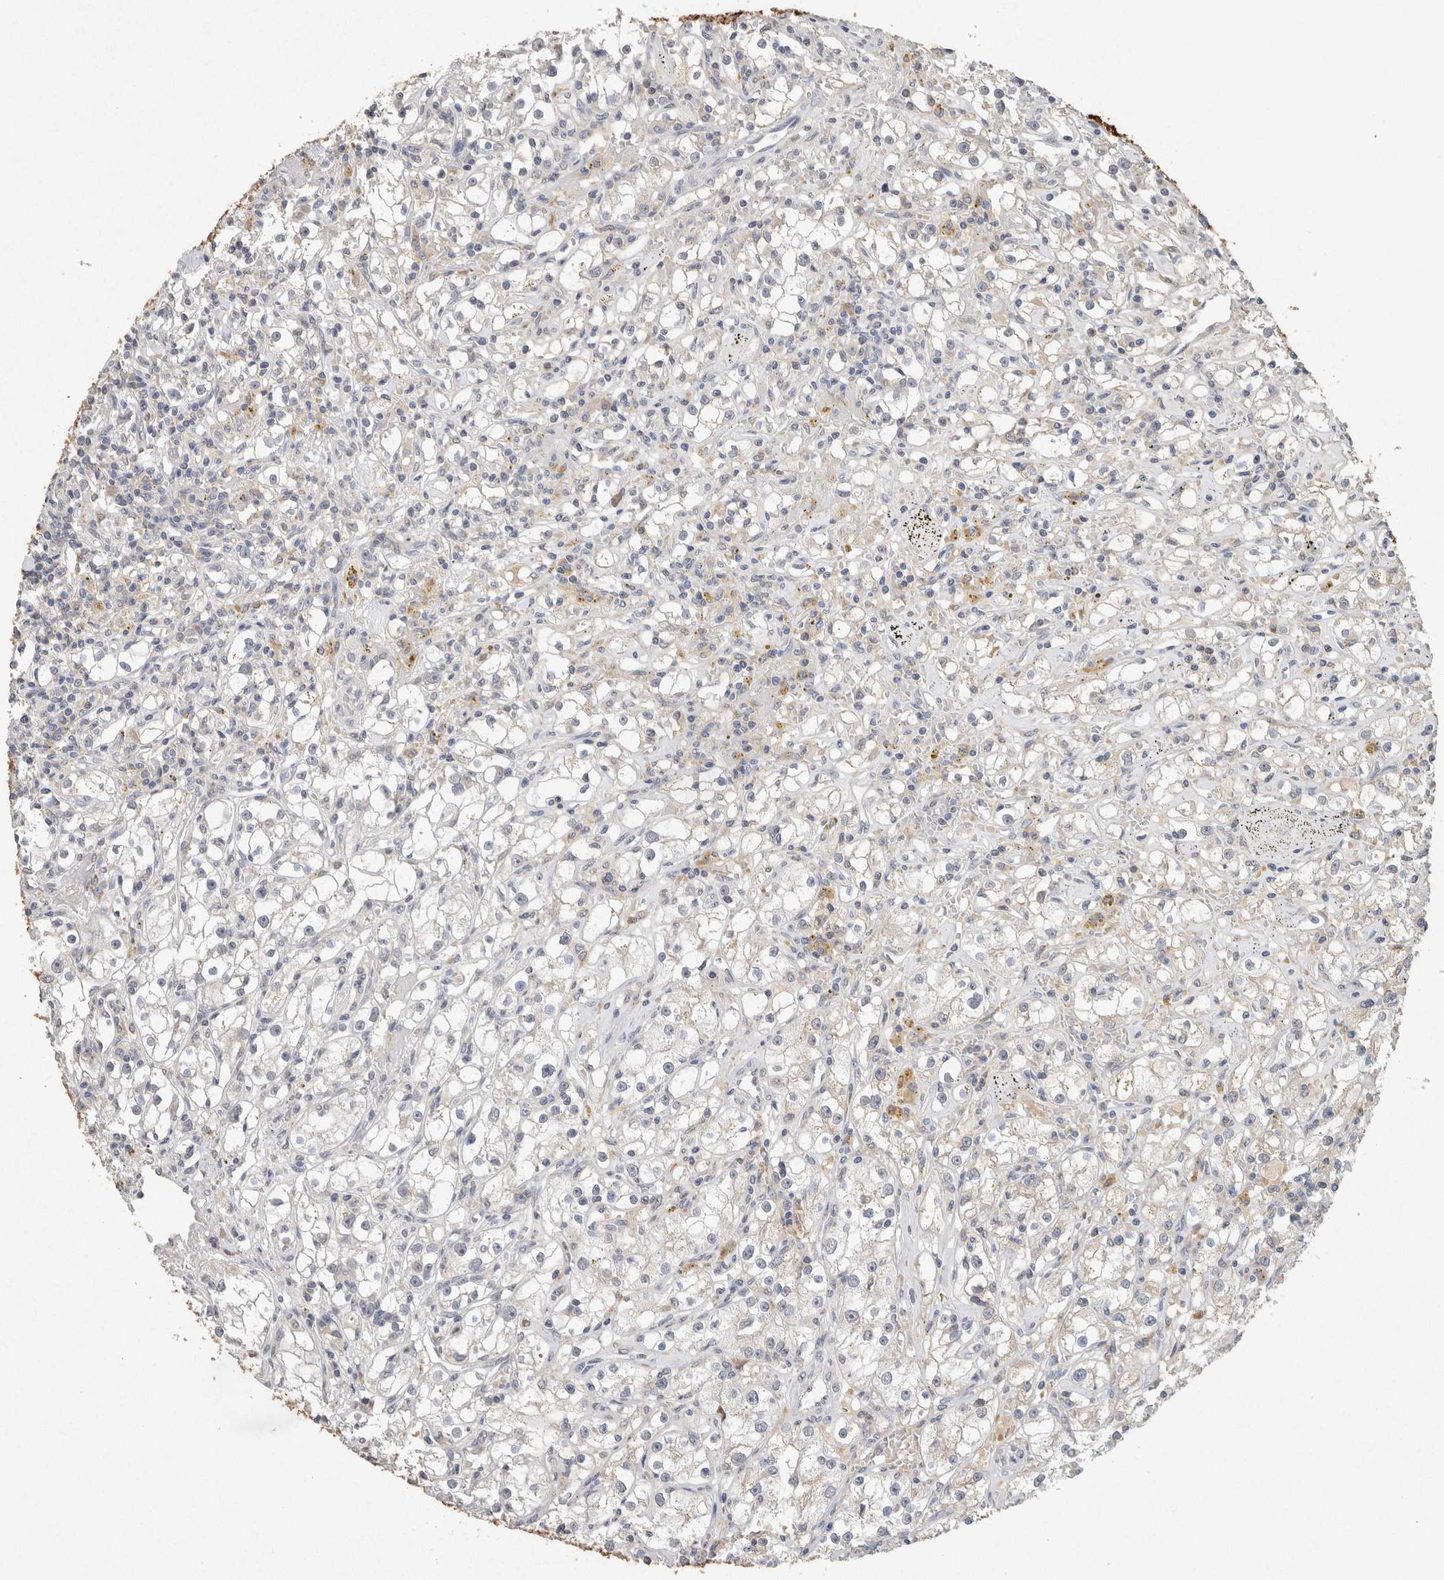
{"staining": {"intensity": "negative", "quantity": "none", "location": "none"}, "tissue": "renal cancer", "cell_type": "Tumor cells", "image_type": "cancer", "snomed": [{"axis": "morphology", "description": "Adenocarcinoma, NOS"}, {"axis": "topography", "description": "Kidney"}], "caption": "The immunohistochemistry histopathology image has no significant positivity in tumor cells of adenocarcinoma (renal) tissue.", "gene": "FABP7", "patient": {"sex": "male", "age": 56}}